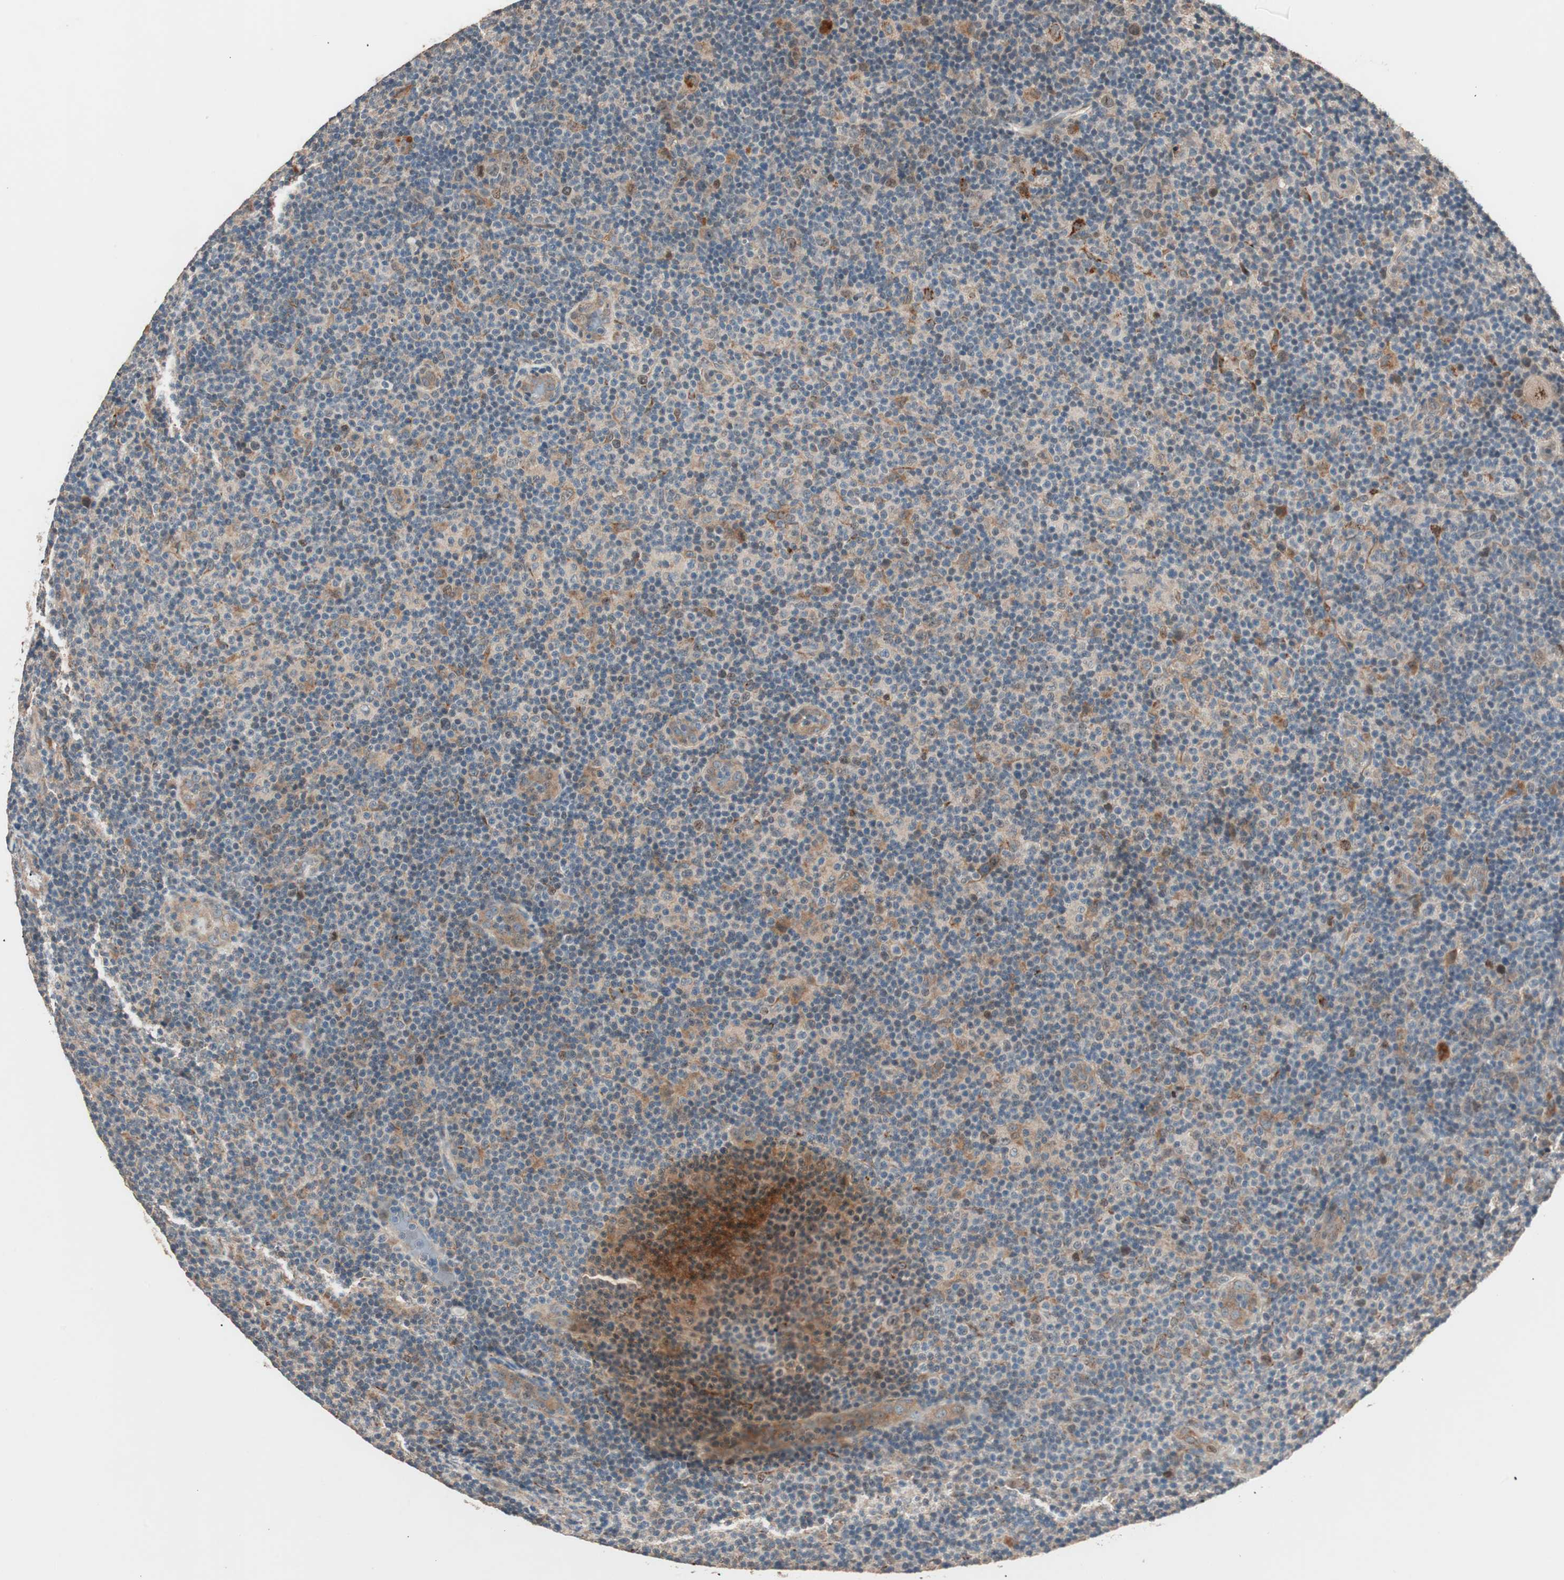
{"staining": {"intensity": "moderate", "quantity": "<25%", "location": "cytoplasmic/membranous"}, "tissue": "lymphoma", "cell_type": "Tumor cells", "image_type": "cancer", "snomed": [{"axis": "morphology", "description": "Malignant lymphoma, non-Hodgkin's type, Low grade"}, {"axis": "topography", "description": "Lymph node"}], "caption": "An IHC histopathology image of tumor tissue is shown. Protein staining in brown highlights moderate cytoplasmic/membranous positivity in lymphoma within tumor cells.", "gene": "NFRKB", "patient": {"sex": "male", "age": 83}}